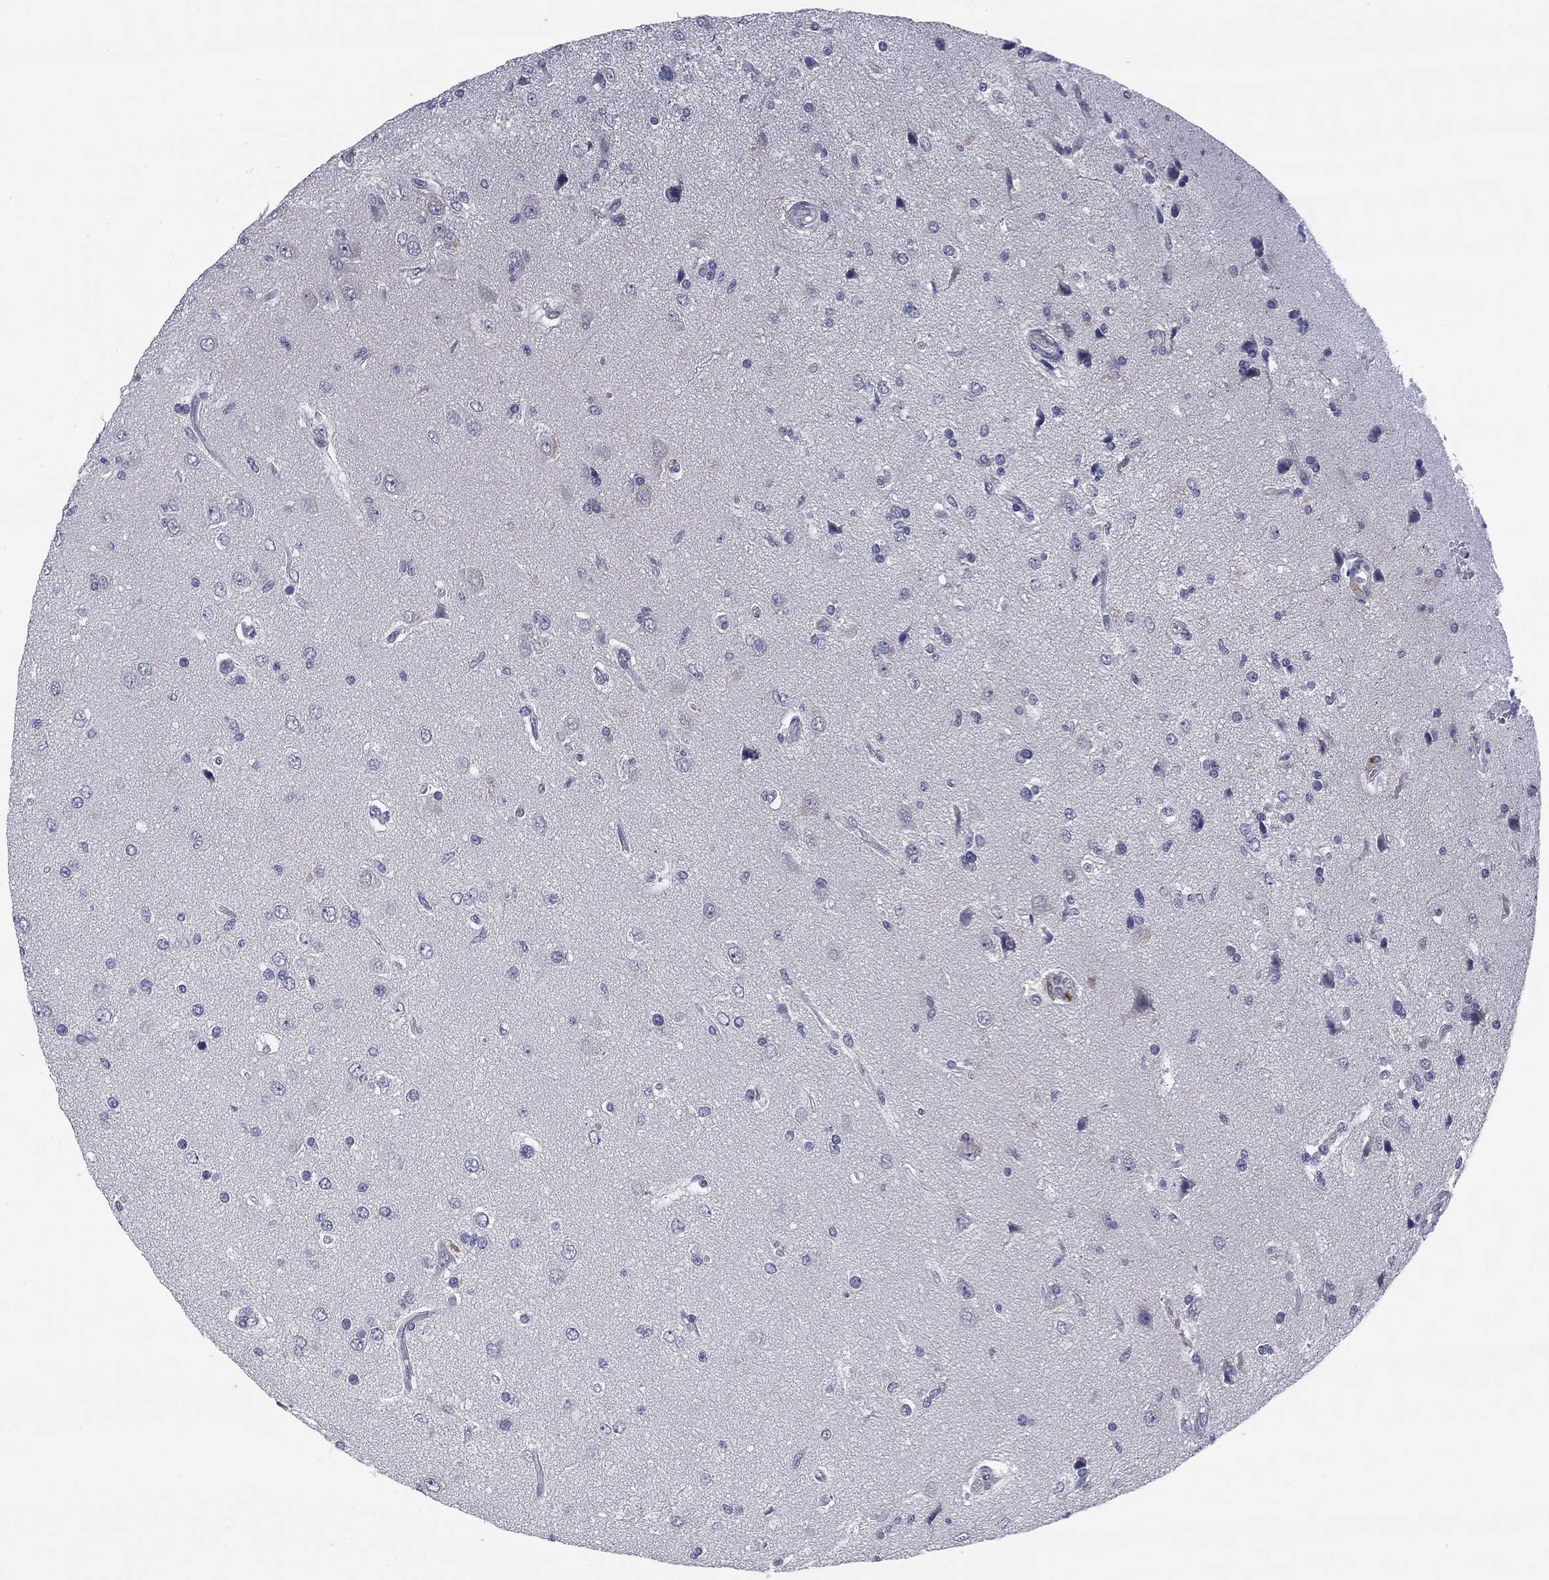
{"staining": {"intensity": "negative", "quantity": "none", "location": "none"}, "tissue": "glioma", "cell_type": "Tumor cells", "image_type": "cancer", "snomed": [{"axis": "morphology", "description": "Glioma, malignant, High grade"}, {"axis": "topography", "description": "Brain"}], "caption": "A histopathology image of glioma stained for a protein shows no brown staining in tumor cells.", "gene": "REXO5", "patient": {"sex": "male", "age": 56}}